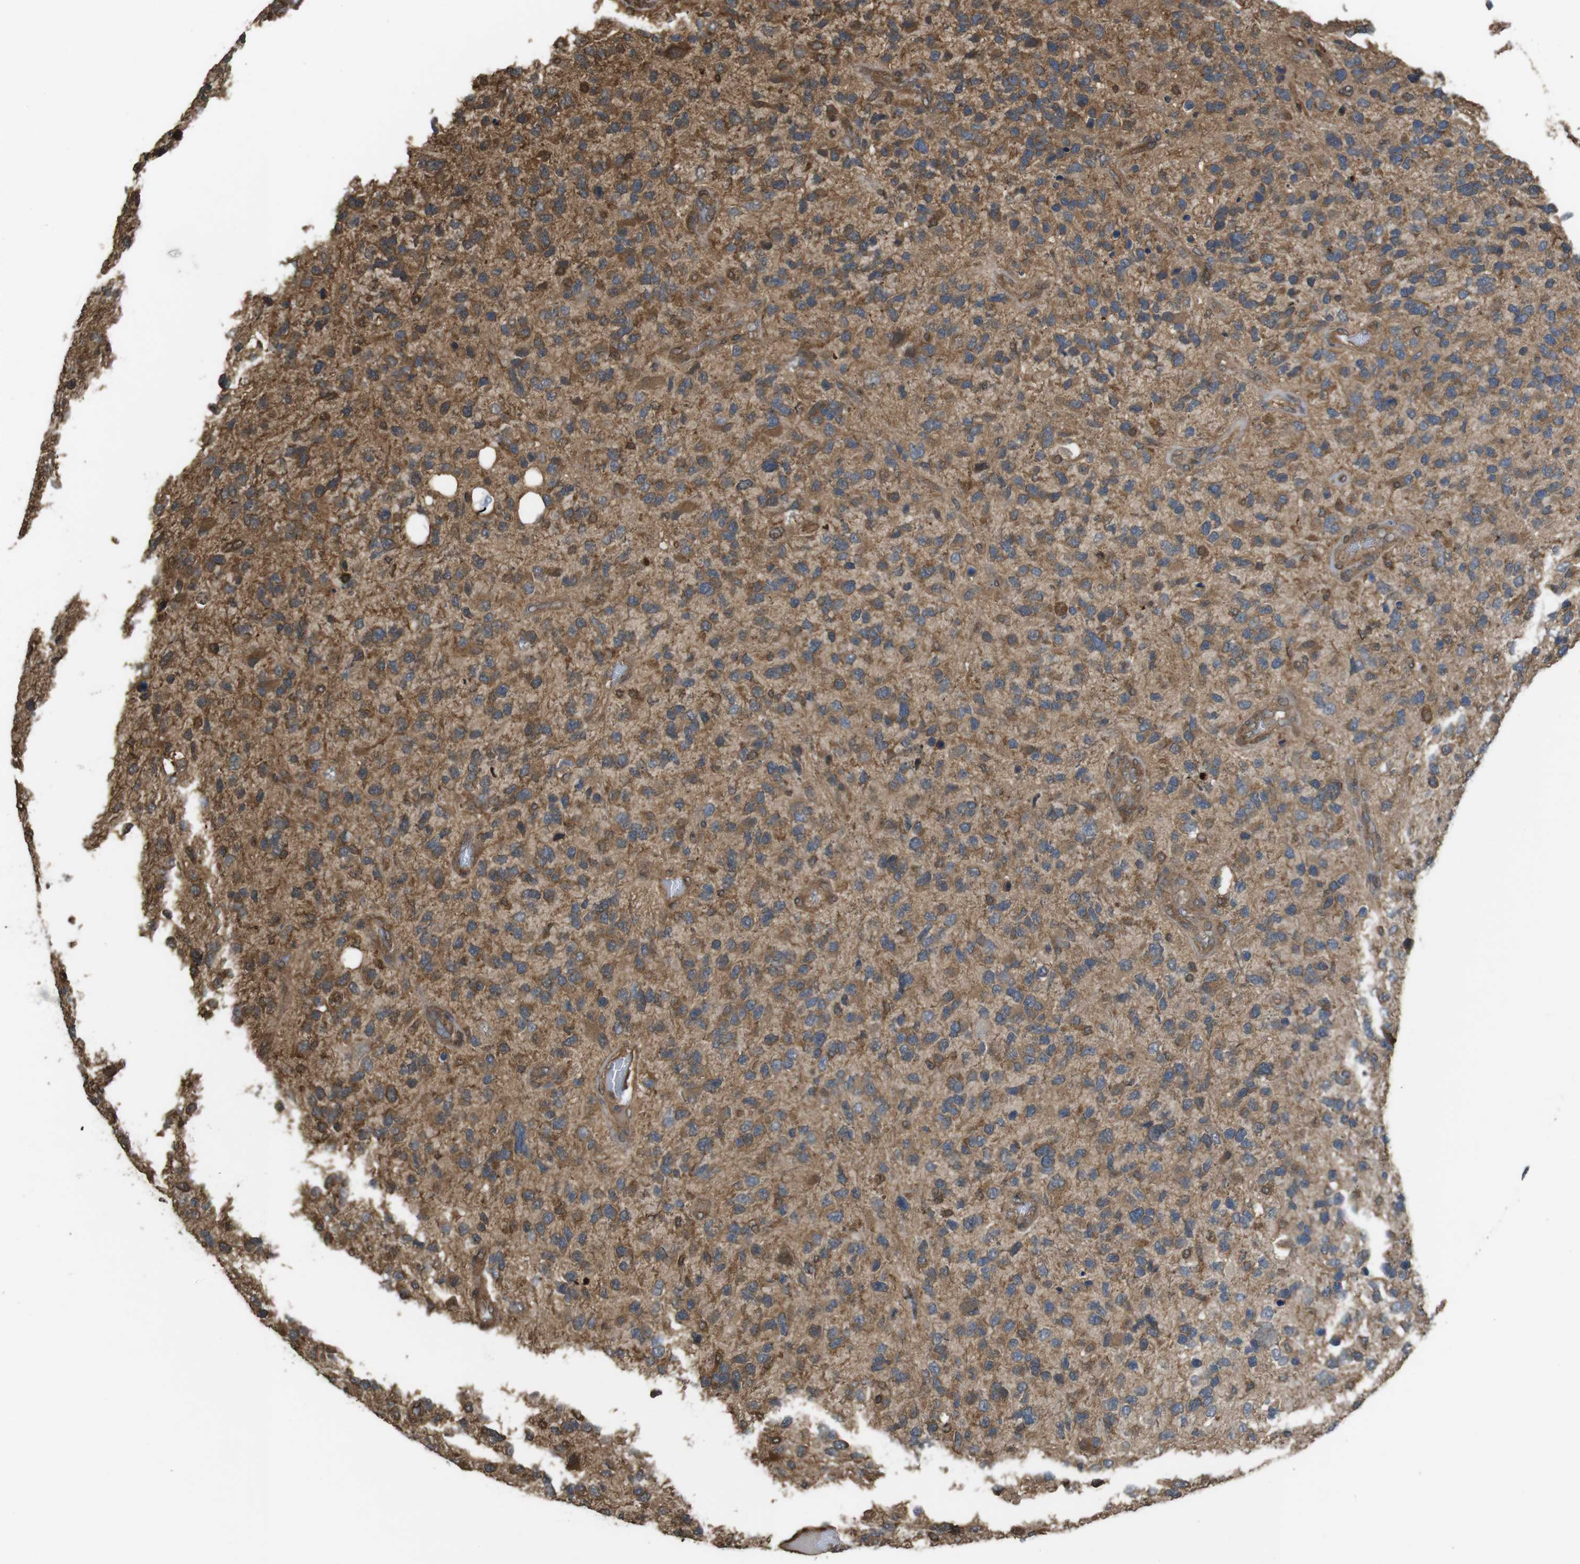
{"staining": {"intensity": "moderate", "quantity": ">75%", "location": "cytoplasmic/membranous"}, "tissue": "glioma", "cell_type": "Tumor cells", "image_type": "cancer", "snomed": [{"axis": "morphology", "description": "Glioma, malignant, High grade"}, {"axis": "topography", "description": "Brain"}], "caption": "This is an image of immunohistochemistry (IHC) staining of high-grade glioma (malignant), which shows moderate staining in the cytoplasmic/membranous of tumor cells.", "gene": "ARHGDIA", "patient": {"sex": "female", "age": 58}}